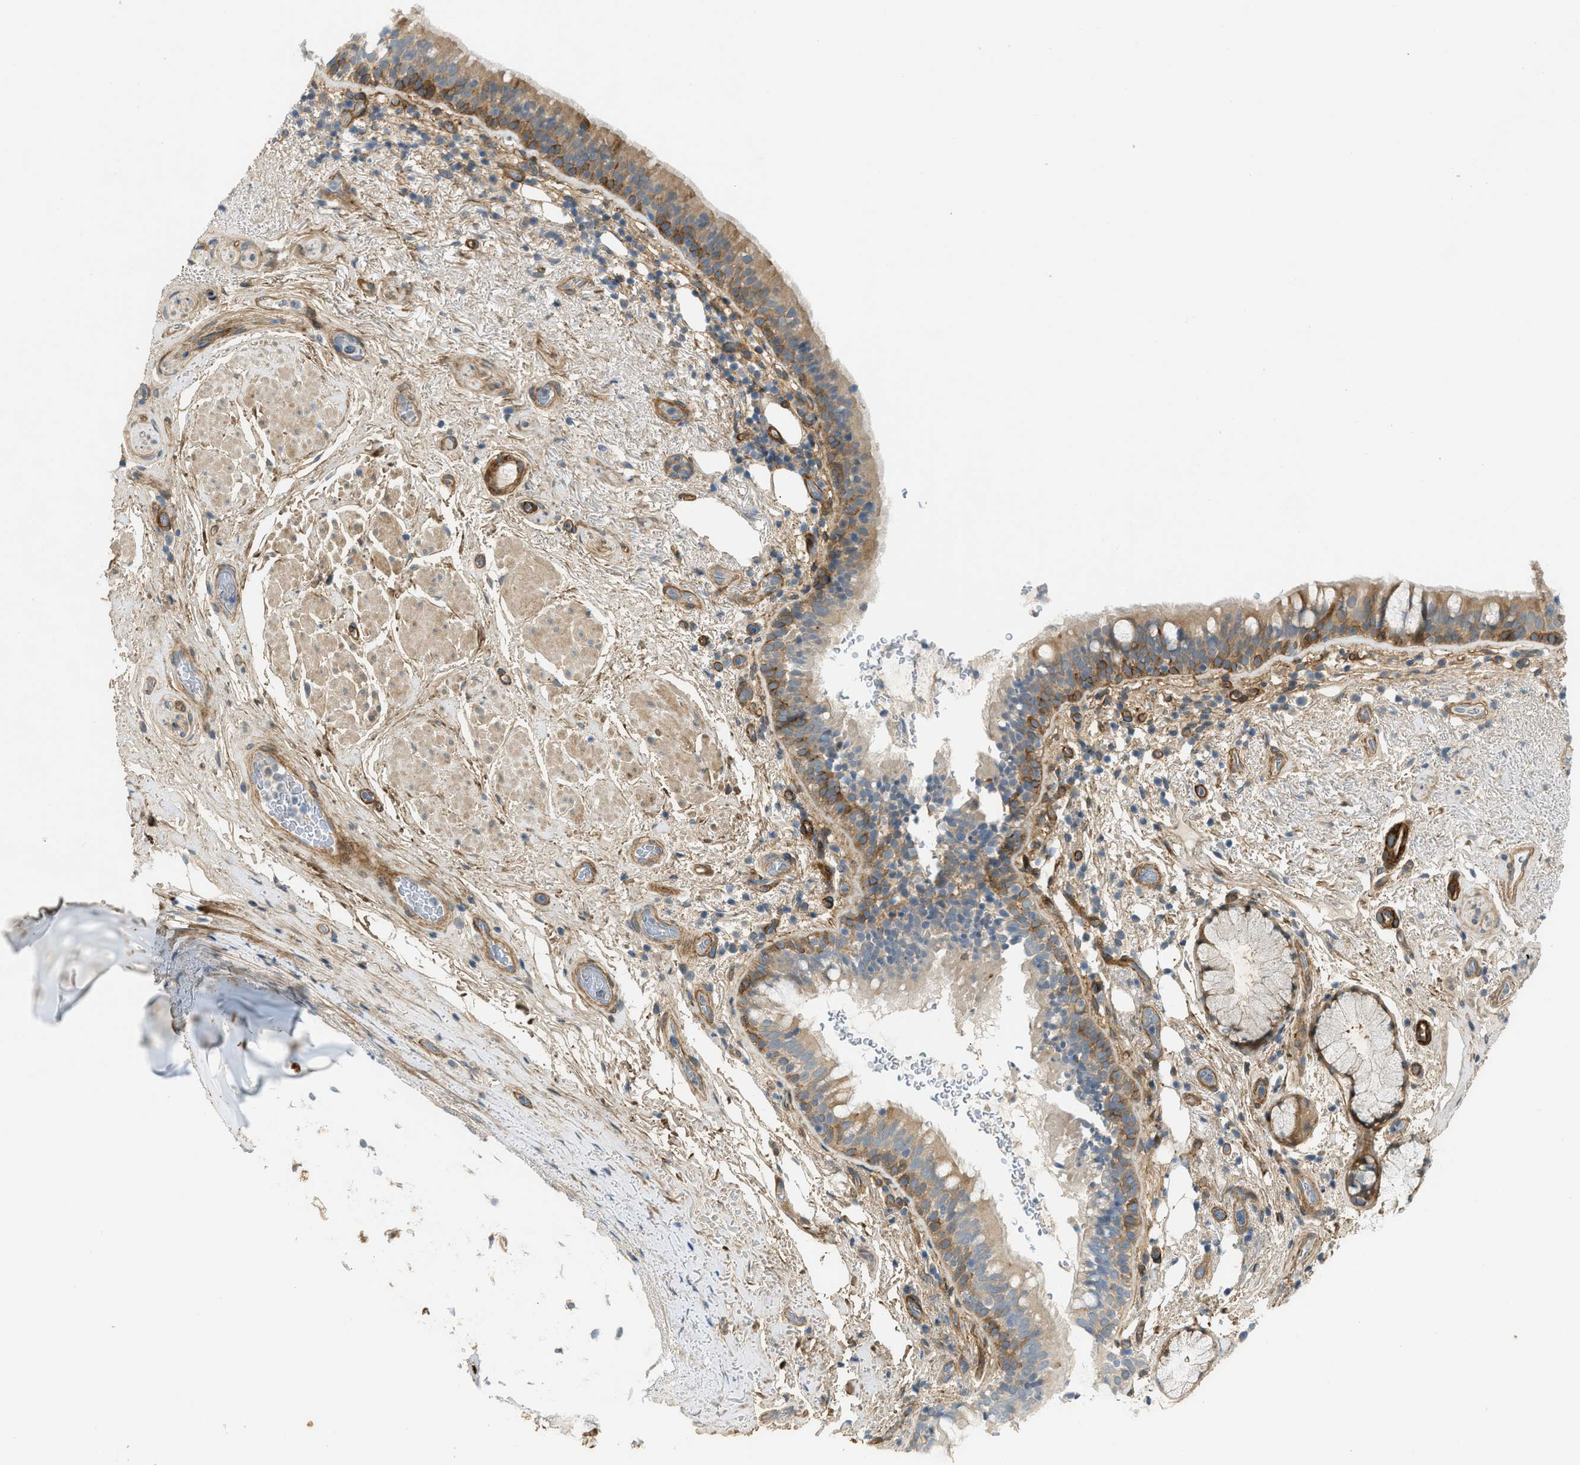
{"staining": {"intensity": "moderate", "quantity": ">75%", "location": "cytoplasmic/membranous"}, "tissue": "bronchus", "cell_type": "Respiratory epithelial cells", "image_type": "normal", "snomed": [{"axis": "morphology", "description": "Normal tissue, NOS"}, {"axis": "morphology", "description": "Inflammation, NOS"}, {"axis": "topography", "description": "Cartilage tissue"}, {"axis": "topography", "description": "Bronchus"}], "caption": "This micrograph reveals immunohistochemistry staining of benign bronchus, with medium moderate cytoplasmic/membranous positivity in about >75% of respiratory epithelial cells.", "gene": "EDNRA", "patient": {"sex": "male", "age": 77}}